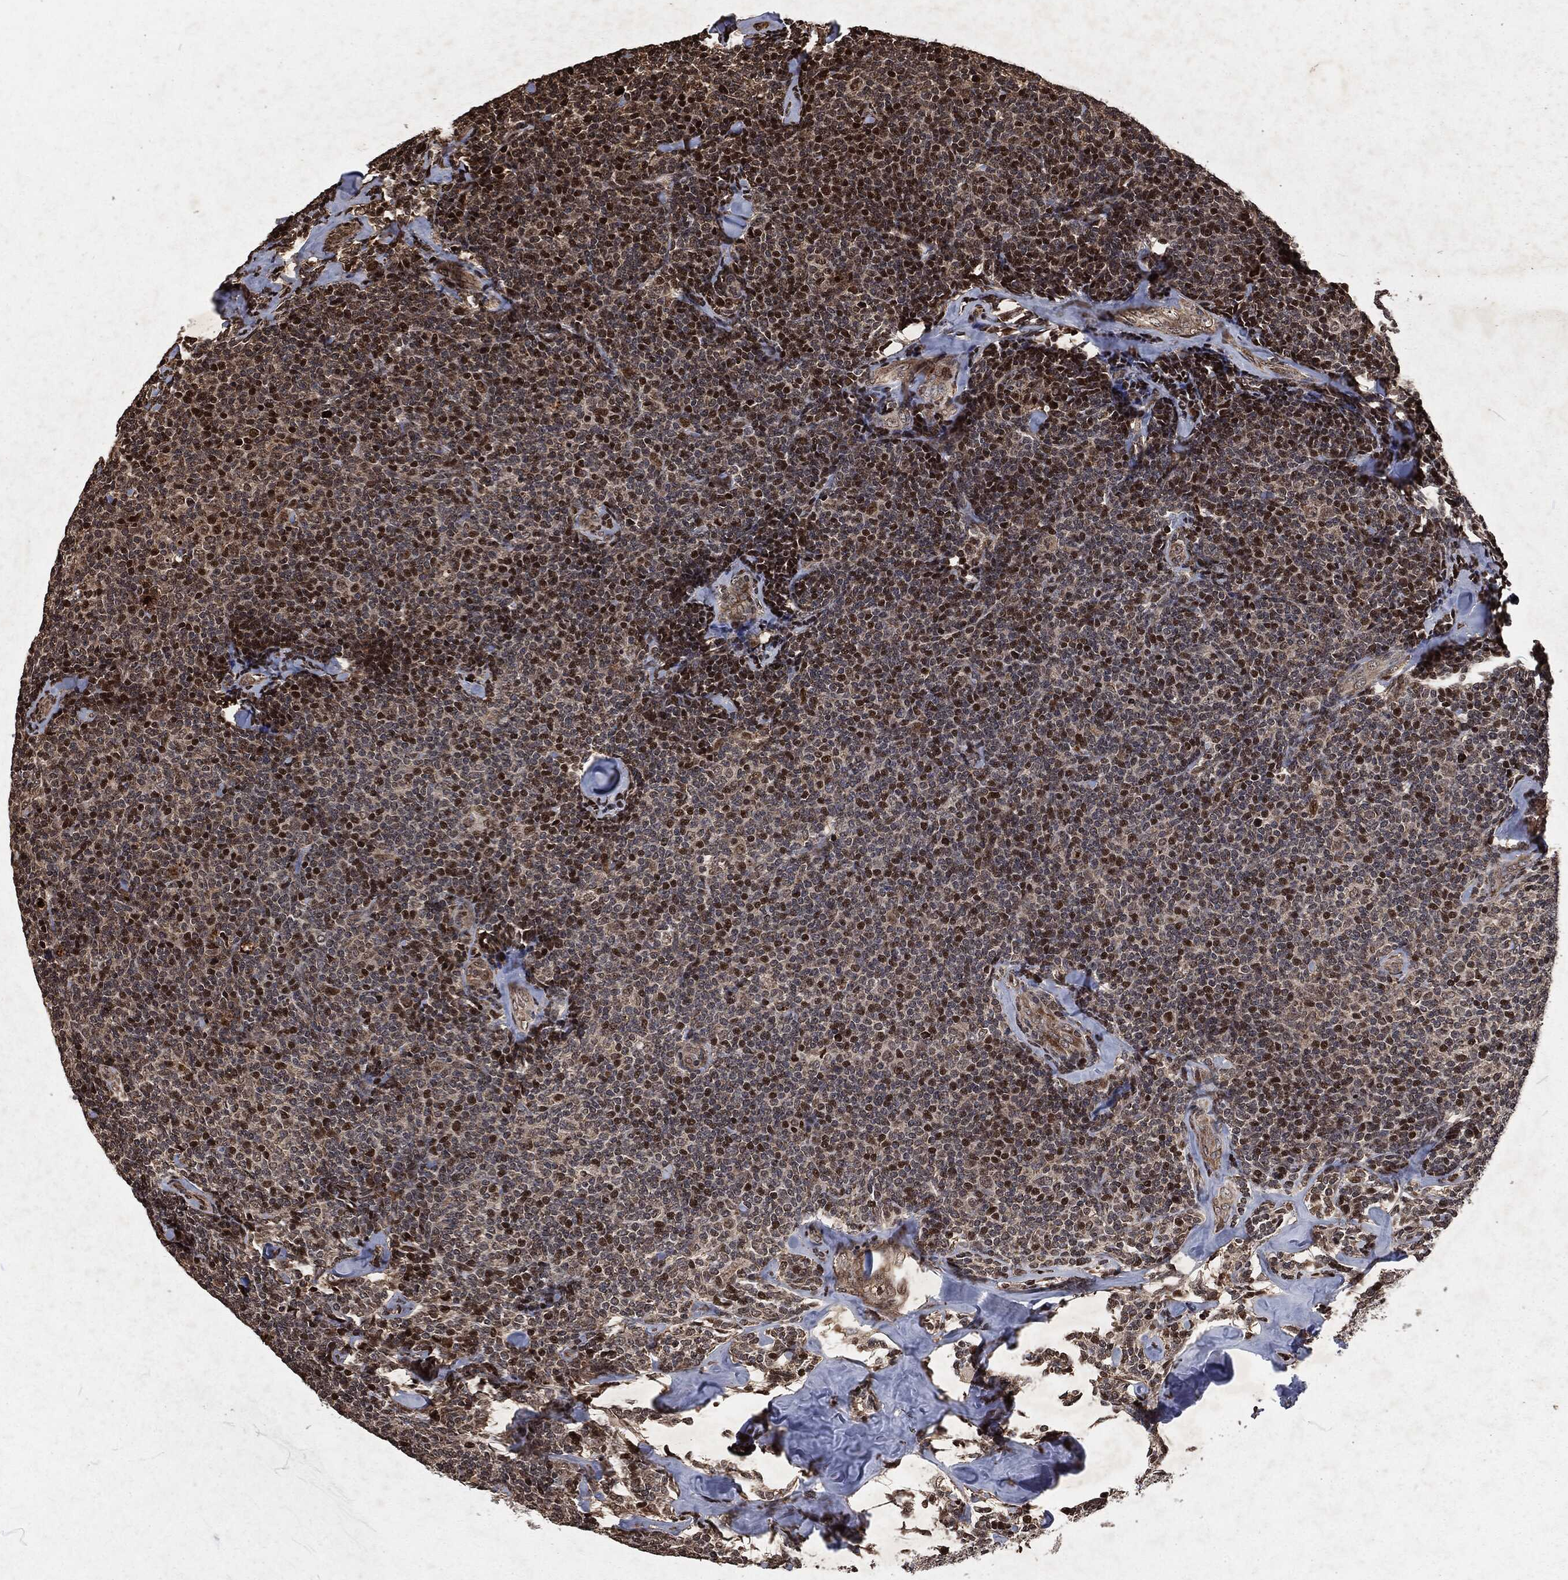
{"staining": {"intensity": "strong", "quantity": "<25%", "location": "nuclear"}, "tissue": "lymphoma", "cell_type": "Tumor cells", "image_type": "cancer", "snomed": [{"axis": "morphology", "description": "Malignant lymphoma, non-Hodgkin's type, Low grade"}, {"axis": "topography", "description": "Lymph node"}], "caption": "Low-grade malignant lymphoma, non-Hodgkin's type stained for a protein (brown) demonstrates strong nuclear positive expression in about <25% of tumor cells.", "gene": "SNAI1", "patient": {"sex": "female", "age": 56}}